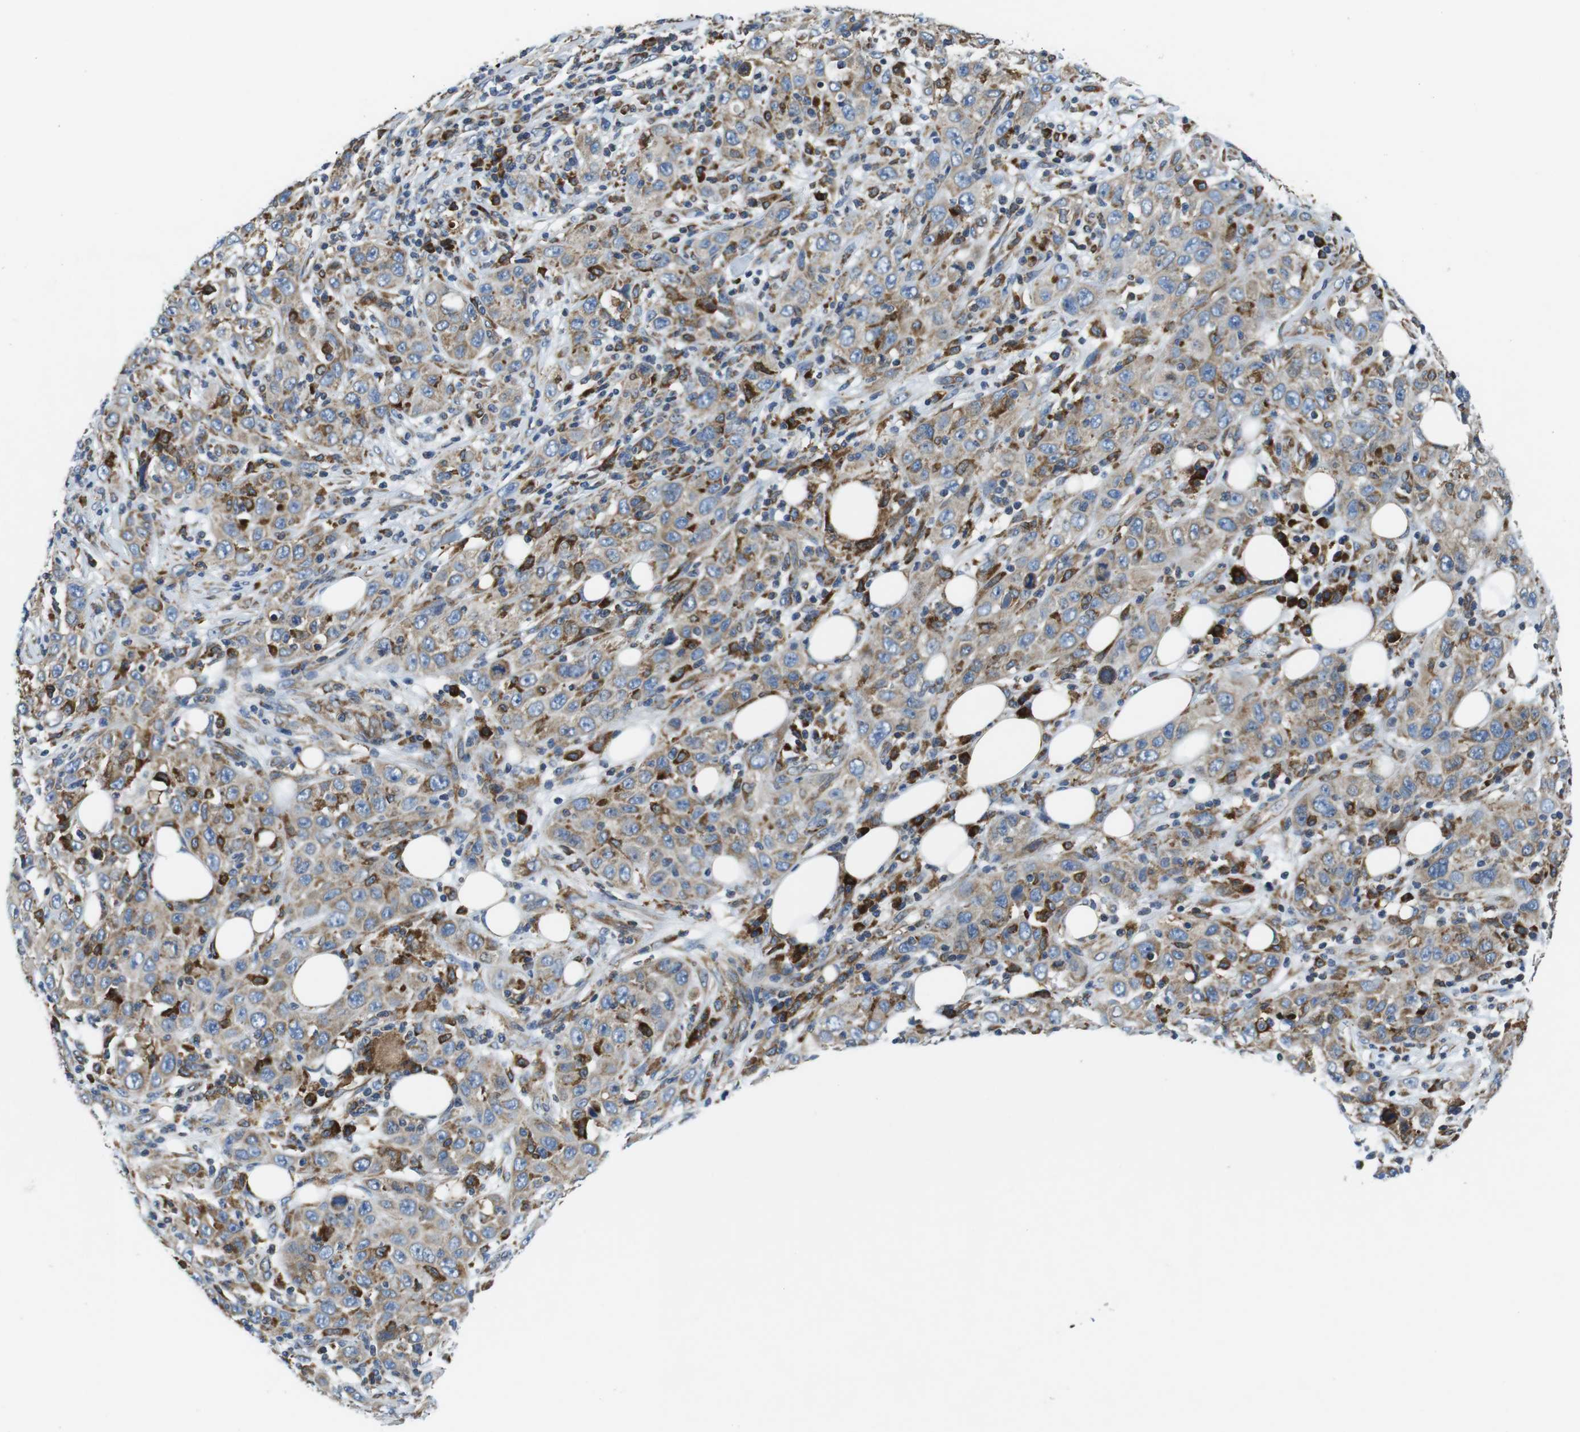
{"staining": {"intensity": "weak", "quantity": ">75%", "location": "cytoplasmic/membranous"}, "tissue": "skin cancer", "cell_type": "Tumor cells", "image_type": "cancer", "snomed": [{"axis": "morphology", "description": "Squamous cell carcinoma, NOS"}, {"axis": "topography", "description": "Skin"}], "caption": "Weak cytoplasmic/membranous positivity for a protein is identified in approximately >75% of tumor cells of skin squamous cell carcinoma using immunohistochemistry.", "gene": "UGGT1", "patient": {"sex": "female", "age": 88}}